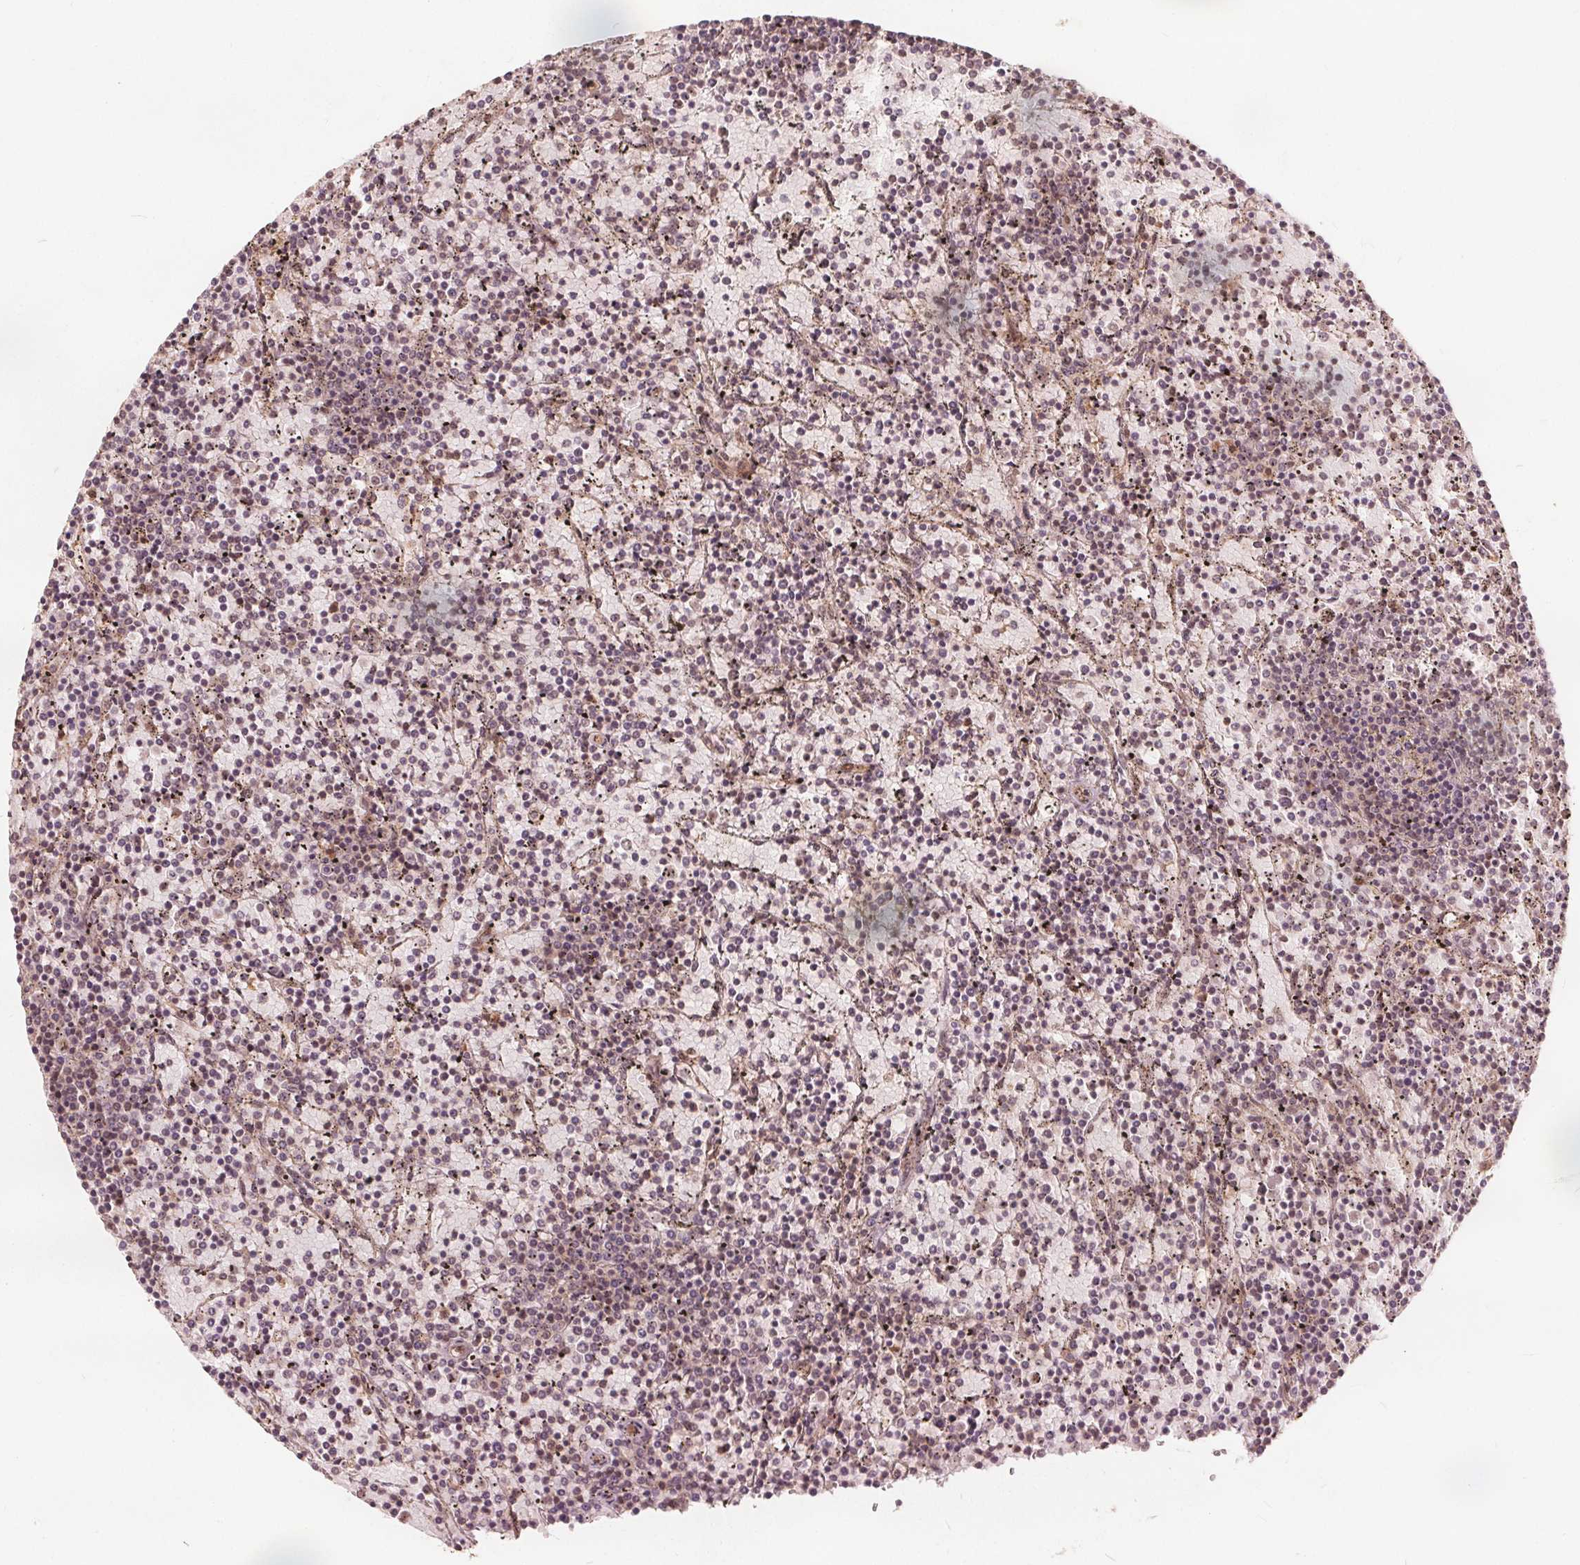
{"staining": {"intensity": "negative", "quantity": "none", "location": "none"}, "tissue": "lymphoma", "cell_type": "Tumor cells", "image_type": "cancer", "snomed": [{"axis": "morphology", "description": "Malignant lymphoma, non-Hodgkin's type, Low grade"}, {"axis": "topography", "description": "Spleen"}], "caption": "The immunohistochemistry photomicrograph has no significant positivity in tumor cells of lymphoma tissue.", "gene": "PPP1CB", "patient": {"sex": "female", "age": 77}}